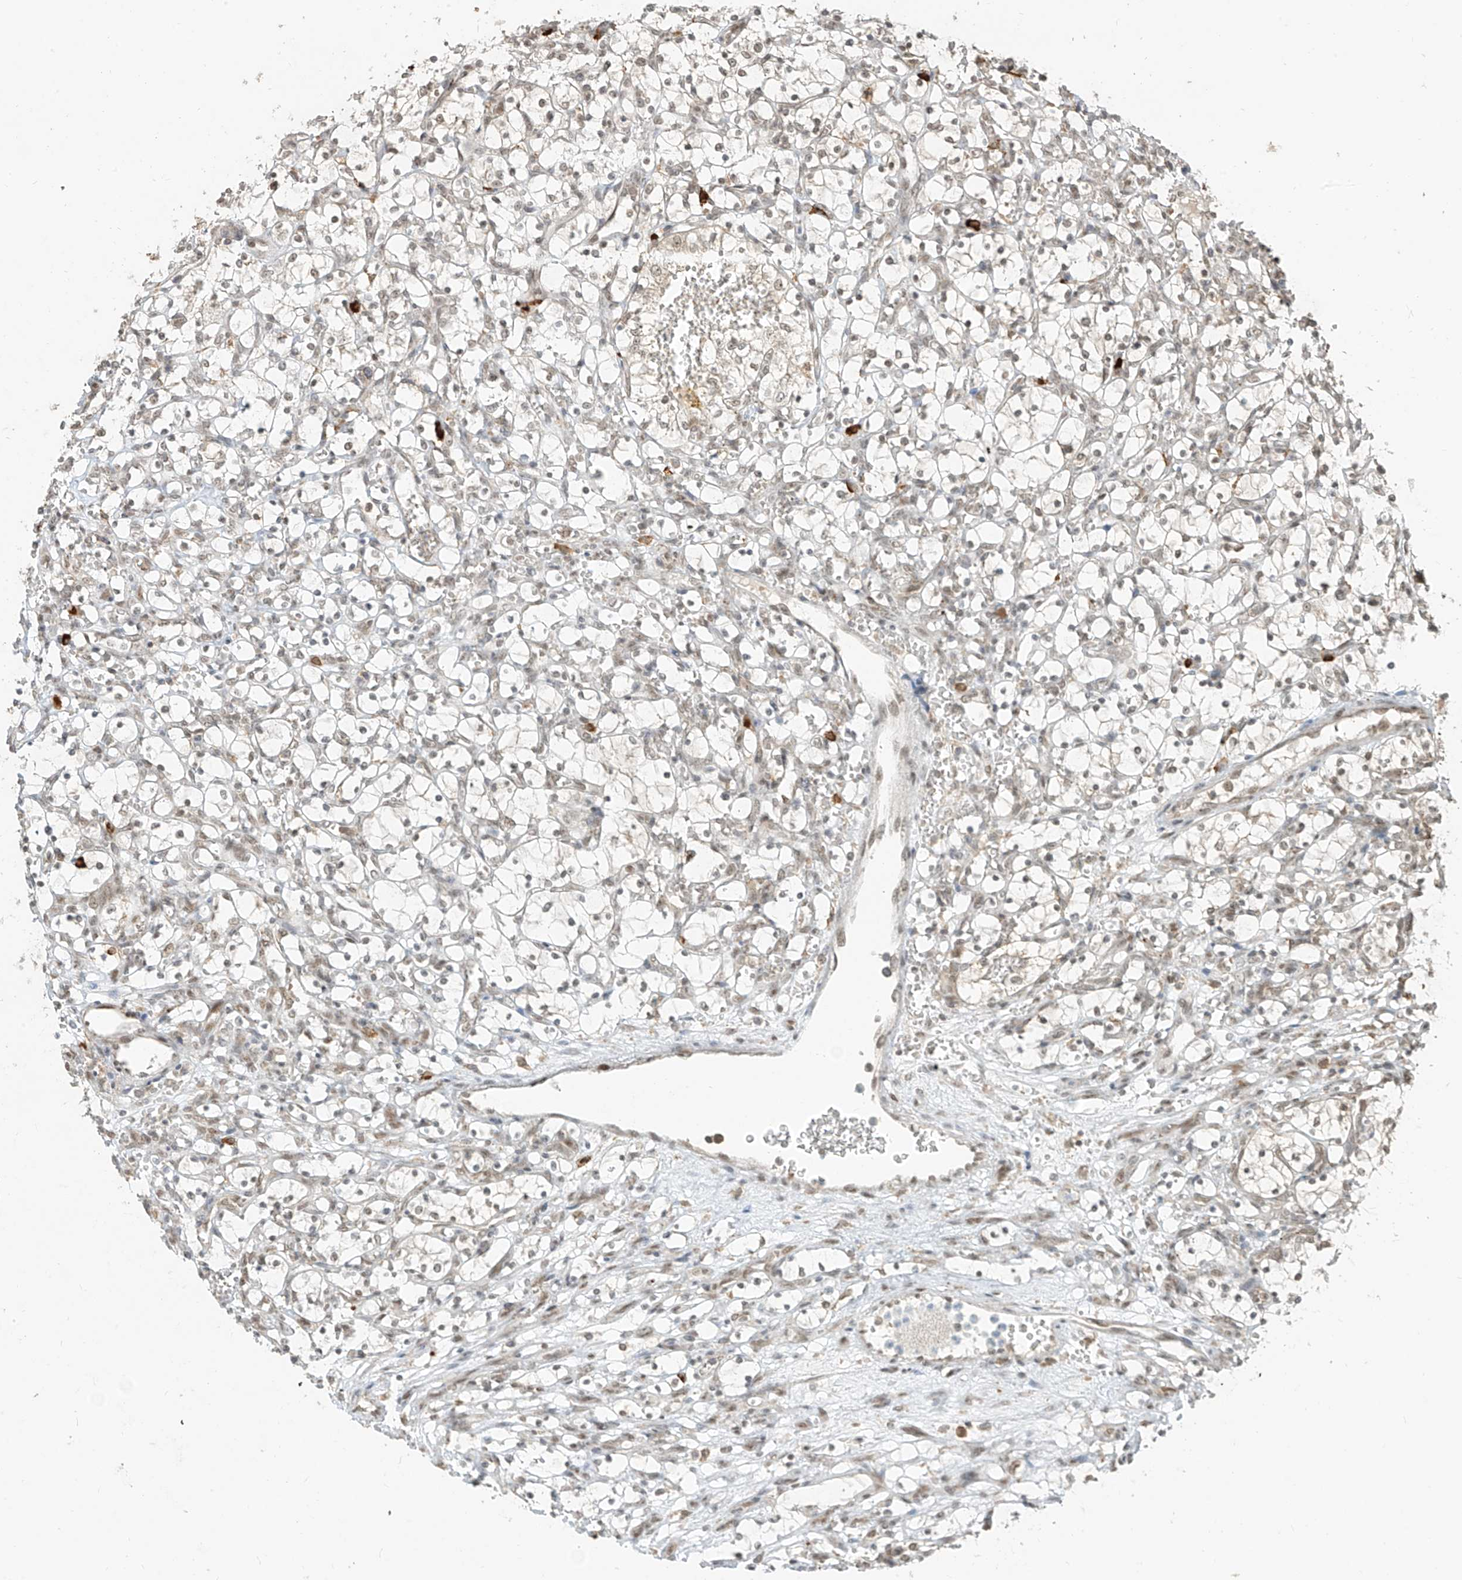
{"staining": {"intensity": "weak", "quantity": "<25%", "location": "nuclear"}, "tissue": "renal cancer", "cell_type": "Tumor cells", "image_type": "cancer", "snomed": [{"axis": "morphology", "description": "Adenocarcinoma, NOS"}, {"axis": "topography", "description": "Kidney"}], "caption": "Photomicrograph shows no protein staining in tumor cells of renal cancer (adenocarcinoma) tissue.", "gene": "ZMYM2", "patient": {"sex": "female", "age": 69}}